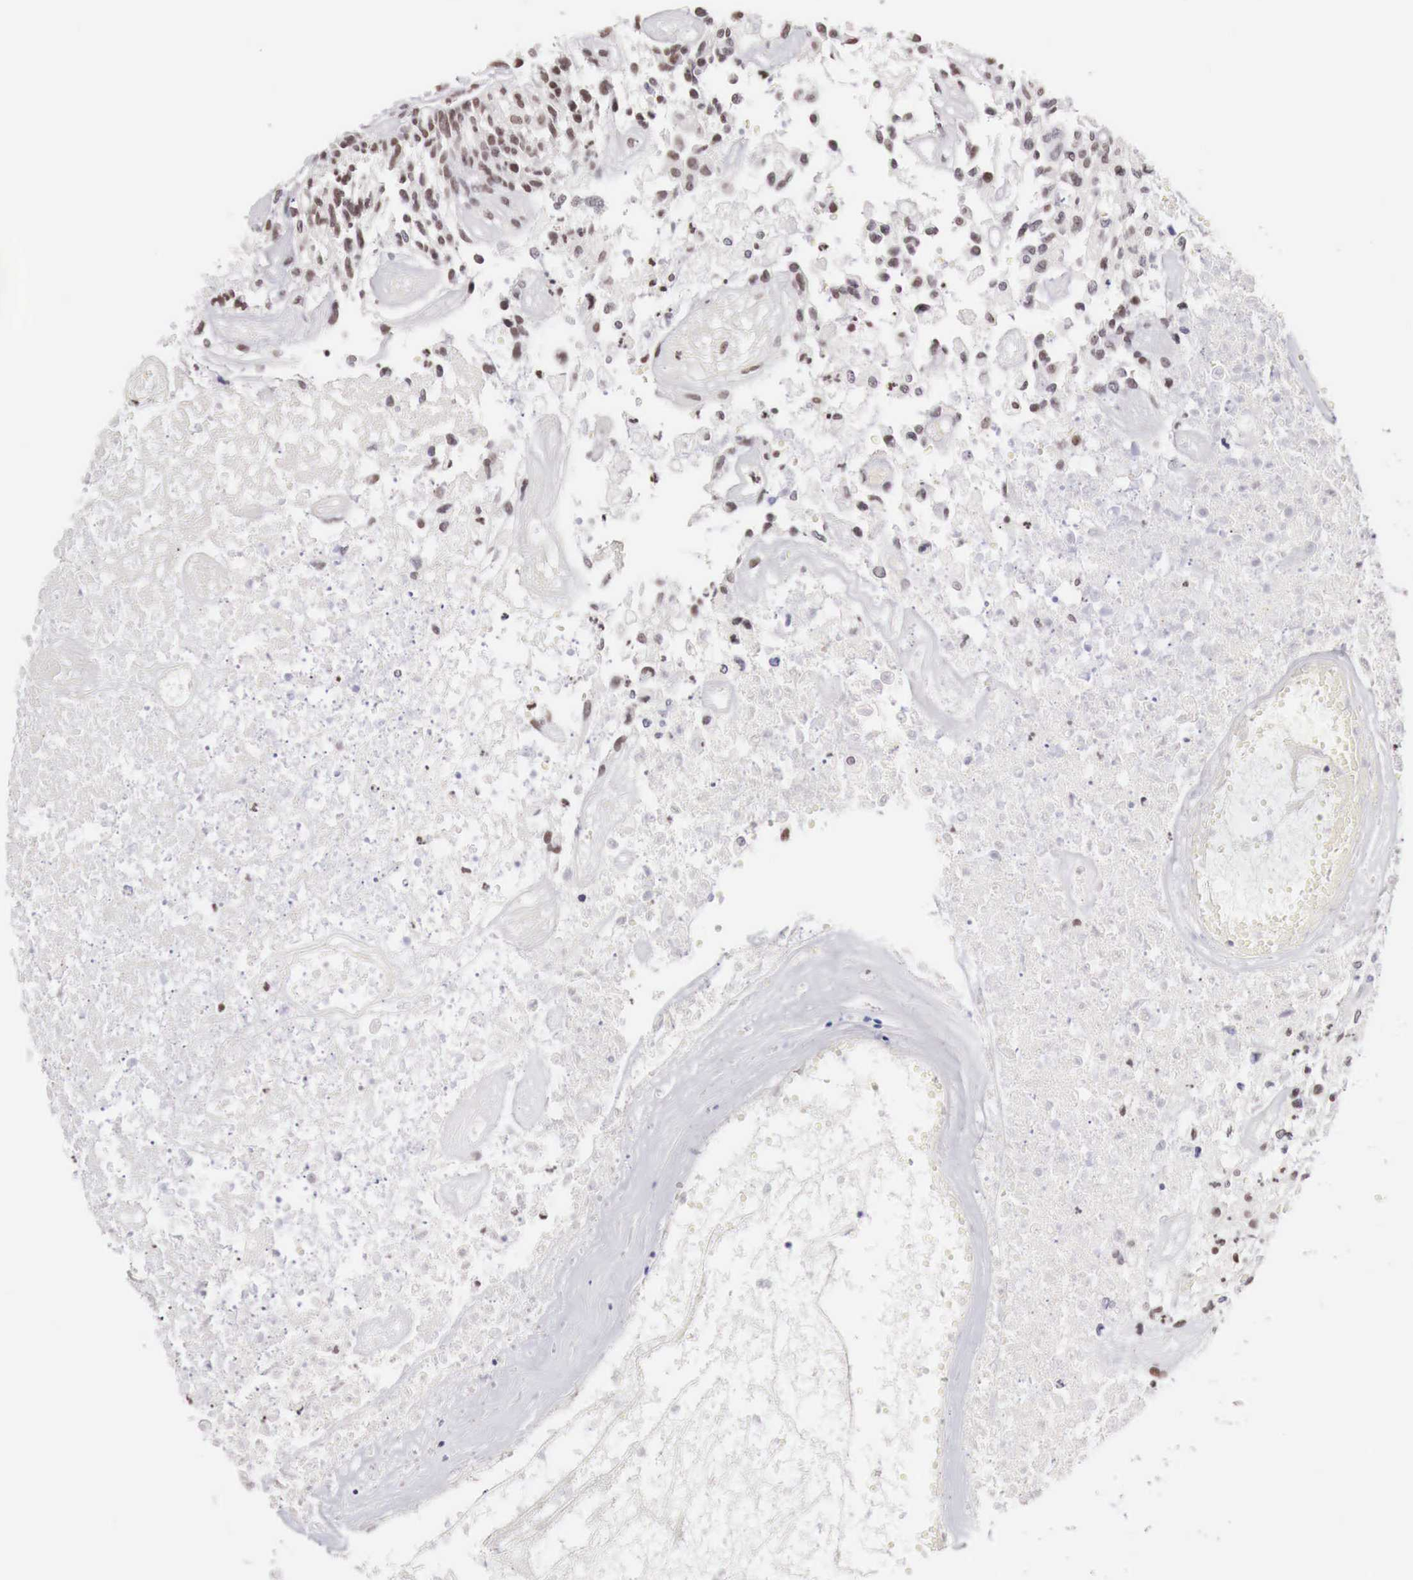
{"staining": {"intensity": "moderate", "quantity": "25%-75%", "location": "nuclear"}, "tissue": "glioma", "cell_type": "Tumor cells", "image_type": "cancer", "snomed": [{"axis": "morphology", "description": "Glioma, malignant, High grade"}, {"axis": "topography", "description": "Brain"}], "caption": "Immunohistochemistry (DAB (3,3'-diaminobenzidine)) staining of glioma exhibits moderate nuclear protein positivity in approximately 25%-75% of tumor cells.", "gene": "PHF14", "patient": {"sex": "male", "age": 77}}